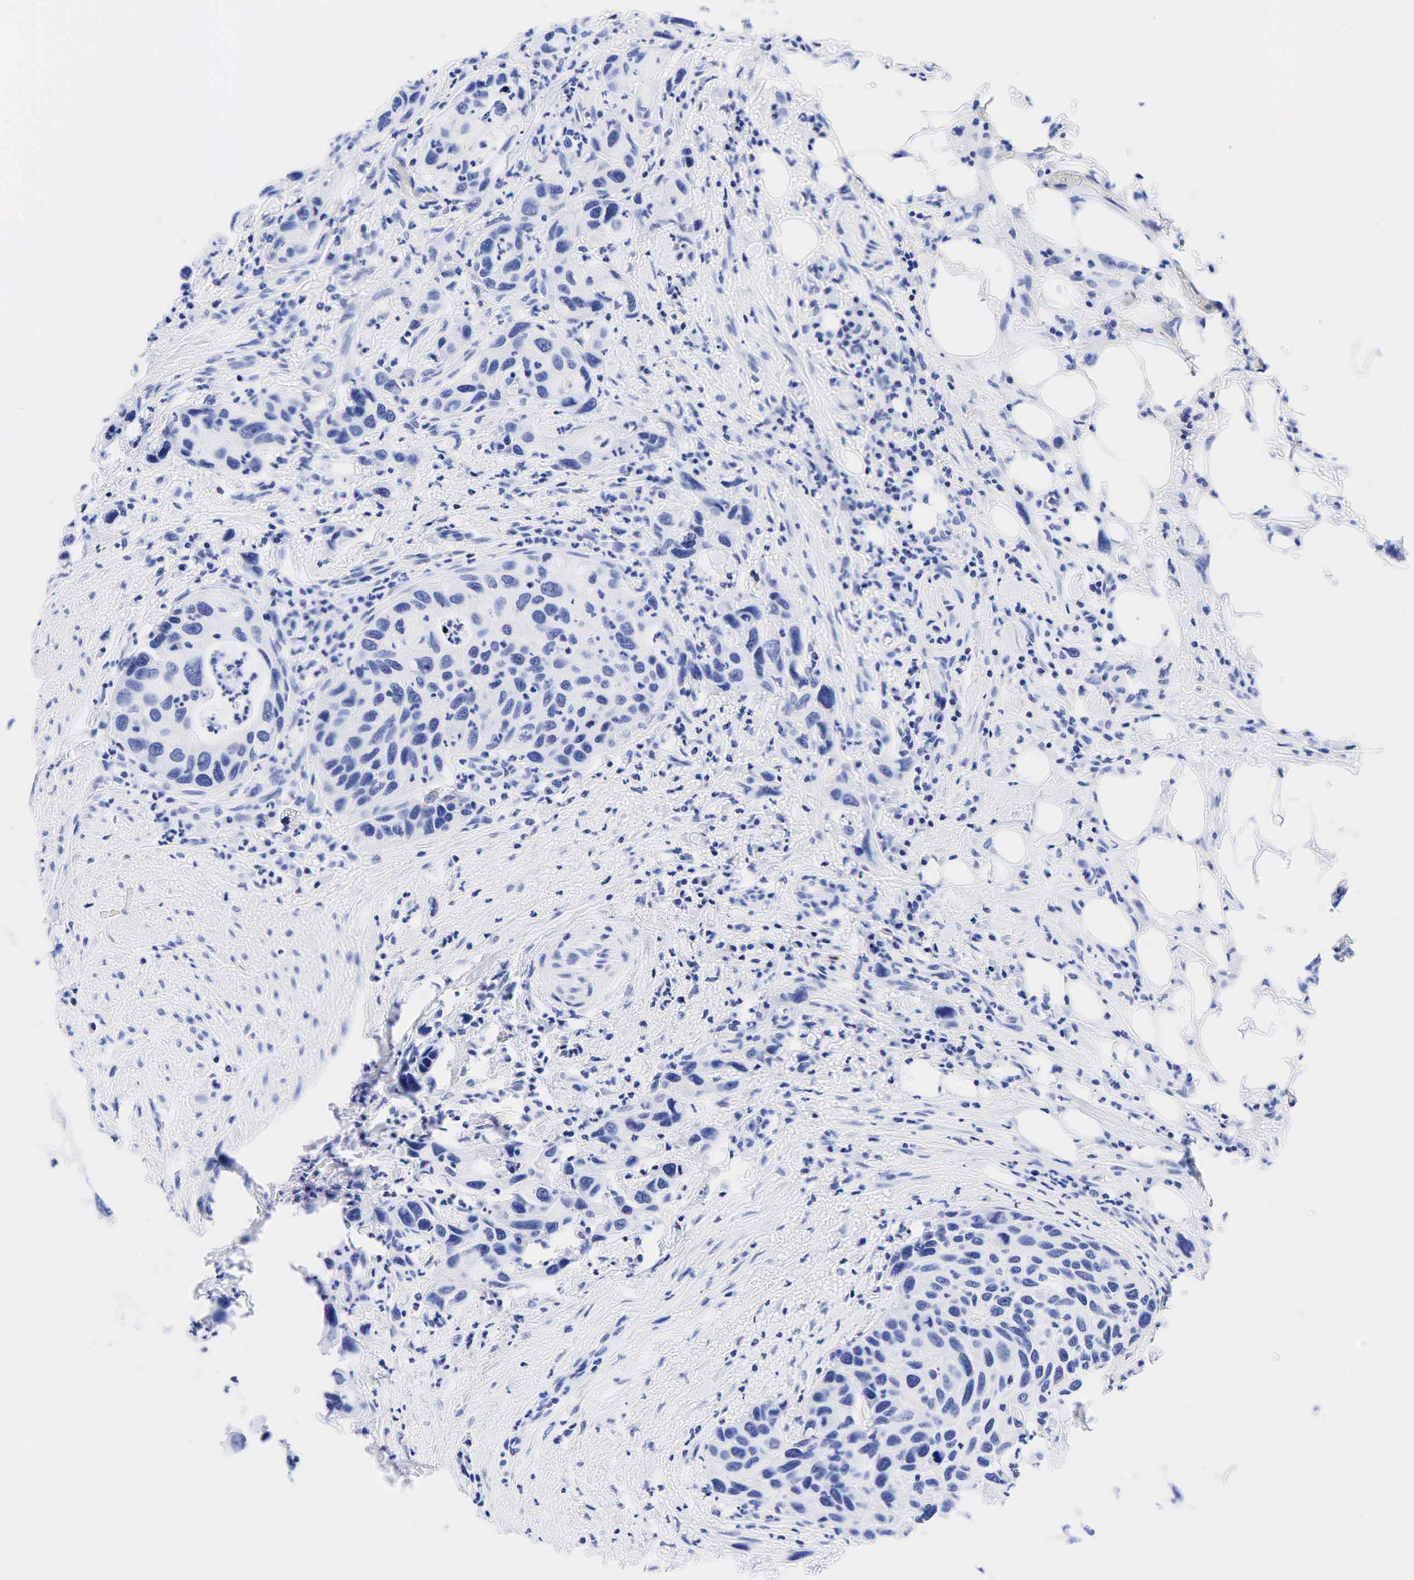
{"staining": {"intensity": "negative", "quantity": "none", "location": "none"}, "tissue": "urothelial cancer", "cell_type": "Tumor cells", "image_type": "cancer", "snomed": [{"axis": "morphology", "description": "Urothelial carcinoma, High grade"}, {"axis": "topography", "description": "Urinary bladder"}], "caption": "An image of human high-grade urothelial carcinoma is negative for staining in tumor cells. Nuclei are stained in blue.", "gene": "CHGA", "patient": {"sex": "male", "age": 66}}